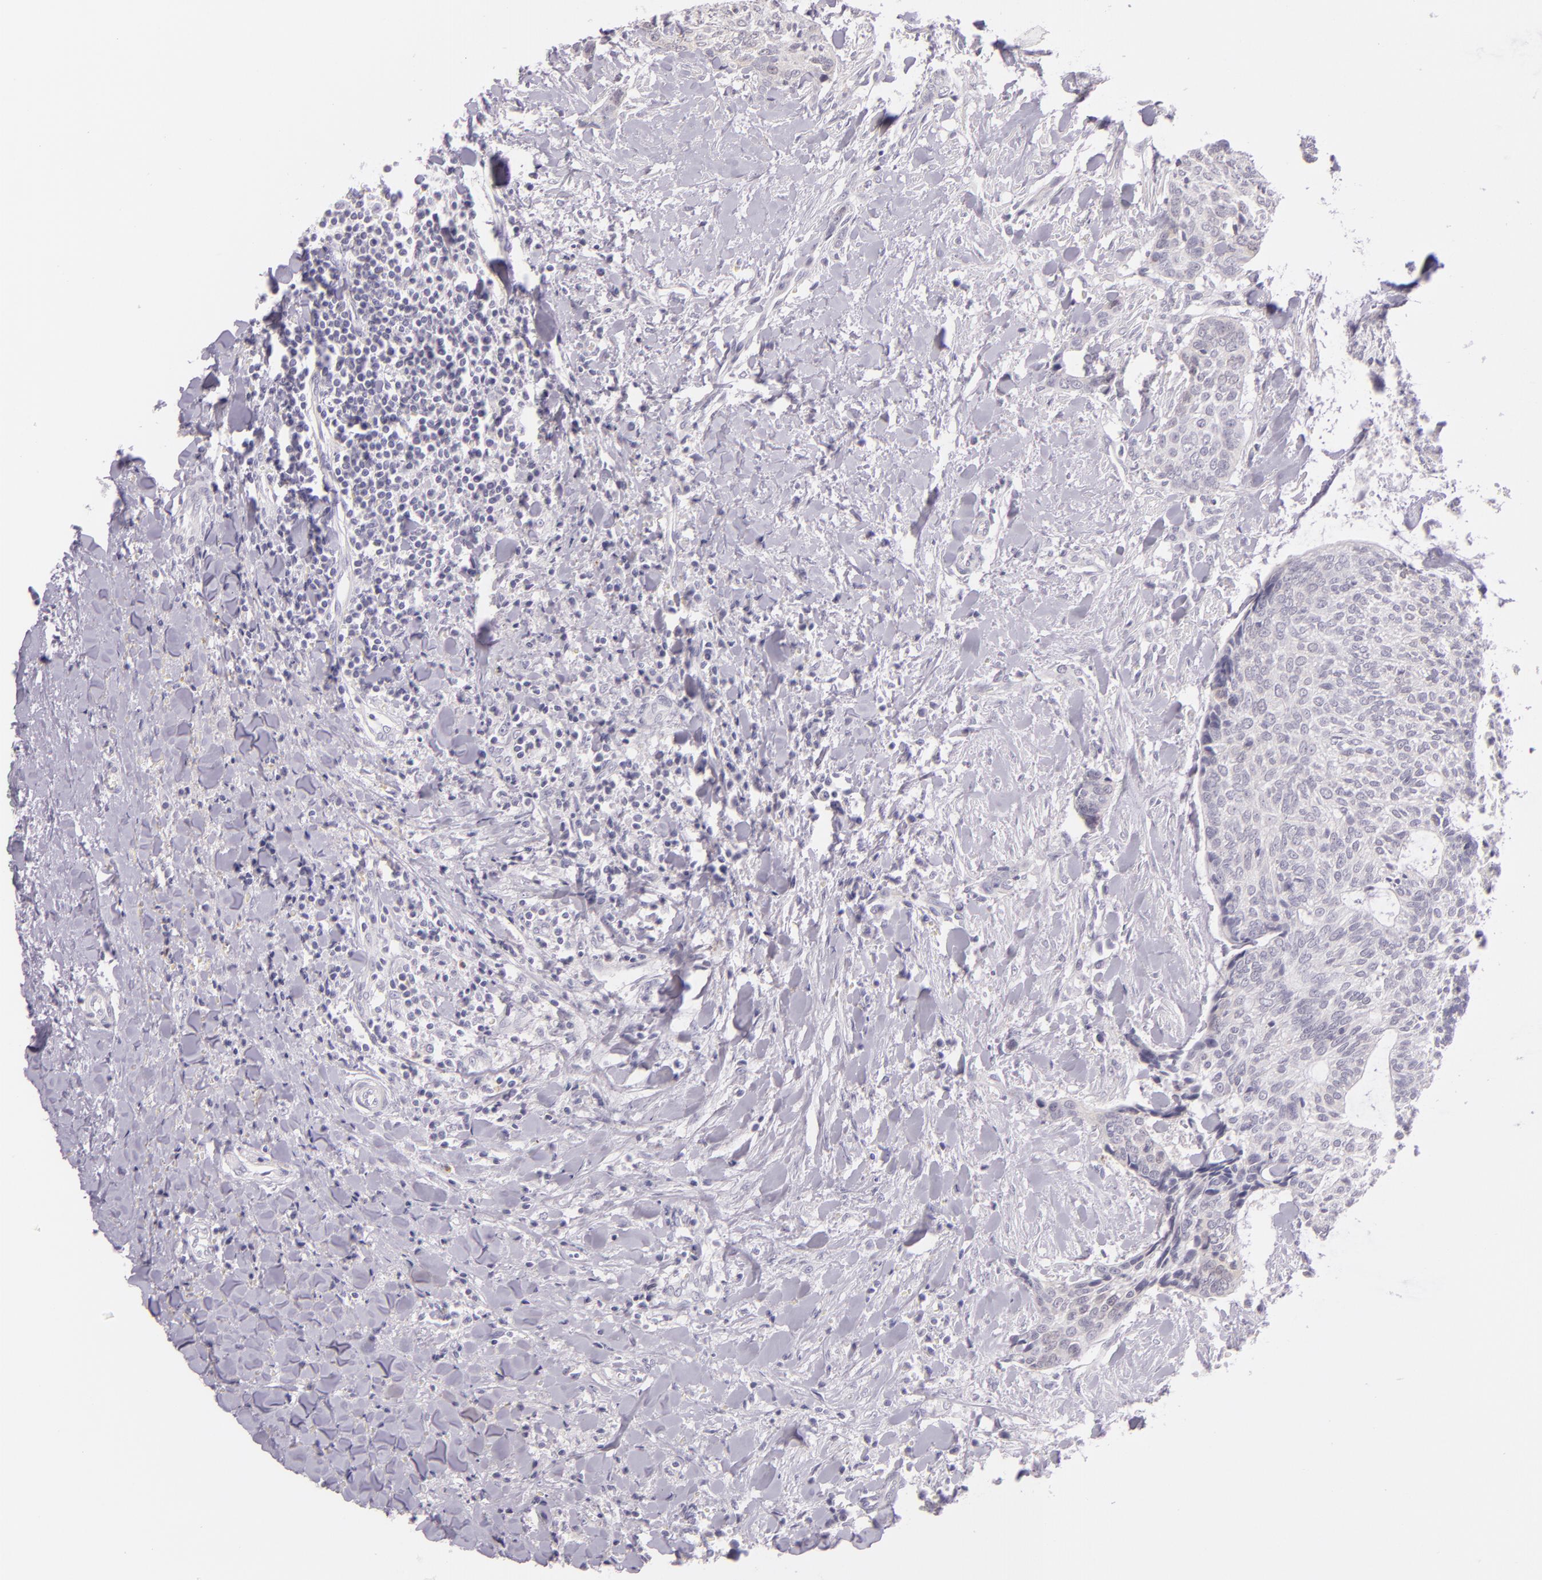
{"staining": {"intensity": "negative", "quantity": "none", "location": "none"}, "tissue": "head and neck cancer", "cell_type": "Tumor cells", "image_type": "cancer", "snomed": [{"axis": "morphology", "description": "Squamous cell carcinoma, NOS"}, {"axis": "topography", "description": "Salivary gland"}, {"axis": "topography", "description": "Head-Neck"}], "caption": "Protein analysis of squamous cell carcinoma (head and neck) reveals no significant expression in tumor cells.", "gene": "CBS", "patient": {"sex": "male", "age": 70}}